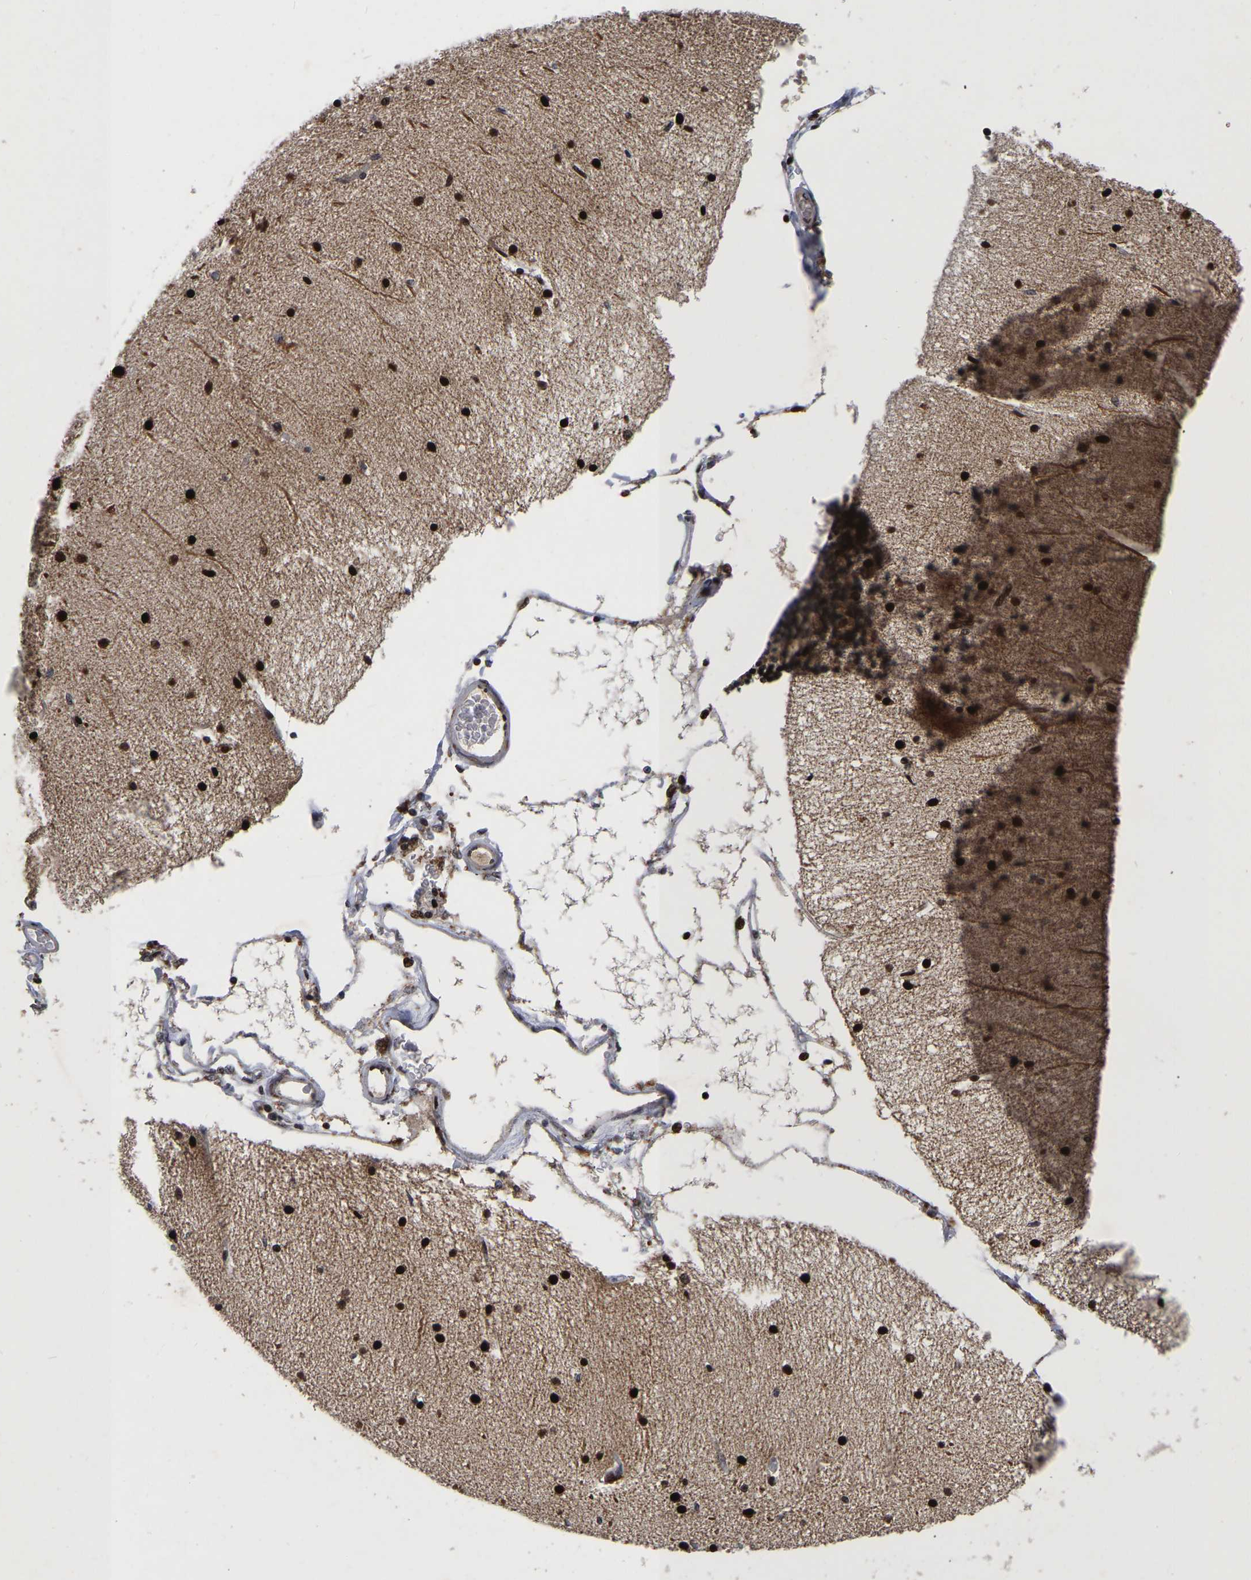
{"staining": {"intensity": "strong", "quantity": ">75%", "location": "nuclear"}, "tissue": "cerebellum", "cell_type": "Cells in granular layer", "image_type": "normal", "snomed": [{"axis": "morphology", "description": "Normal tissue, NOS"}, {"axis": "topography", "description": "Cerebellum"}], "caption": "Immunohistochemical staining of normal cerebellum shows >75% levels of strong nuclear protein expression in approximately >75% of cells in granular layer. The protein of interest is stained brown, and the nuclei are stained in blue (DAB IHC with brightfield microscopy, high magnification).", "gene": "JUNB", "patient": {"sex": "female", "age": 54}}